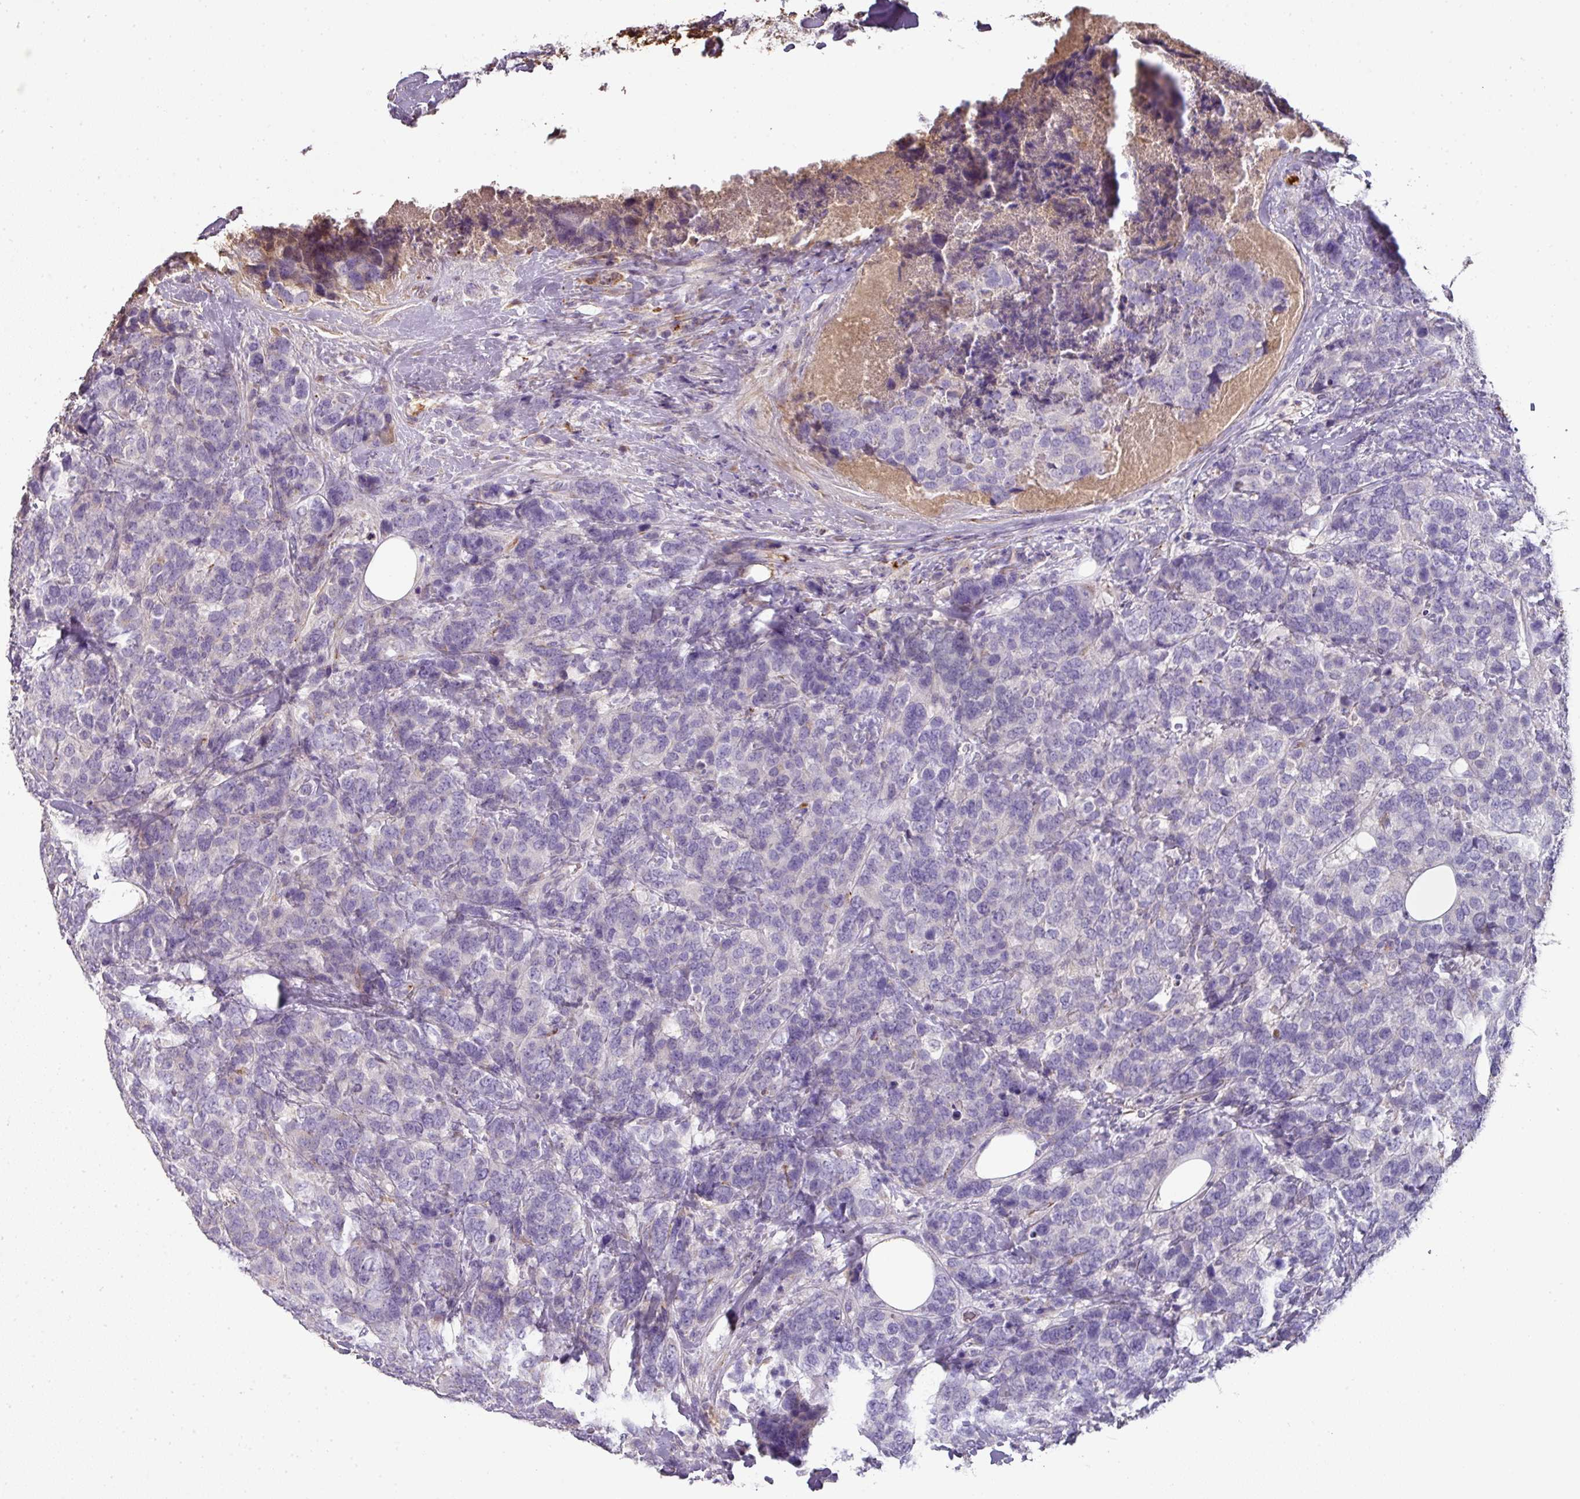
{"staining": {"intensity": "negative", "quantity": "none", "location": "none"}, "tissue": "breast cancer", "cell_type": "Tumor cells", "image_type": "cancer", "snomed": [{"axis": "morphology", "description": "Lobular carcinoma"}, {"axis": "topography", "description": "Breast"}], "caption": "Immunohistochemical staining of human lobular carcinoma (breast) demonstrates no significant expression in tumor cells.", "gene": "CCZ1", "patient": {"sex": "female", "age": 59}}